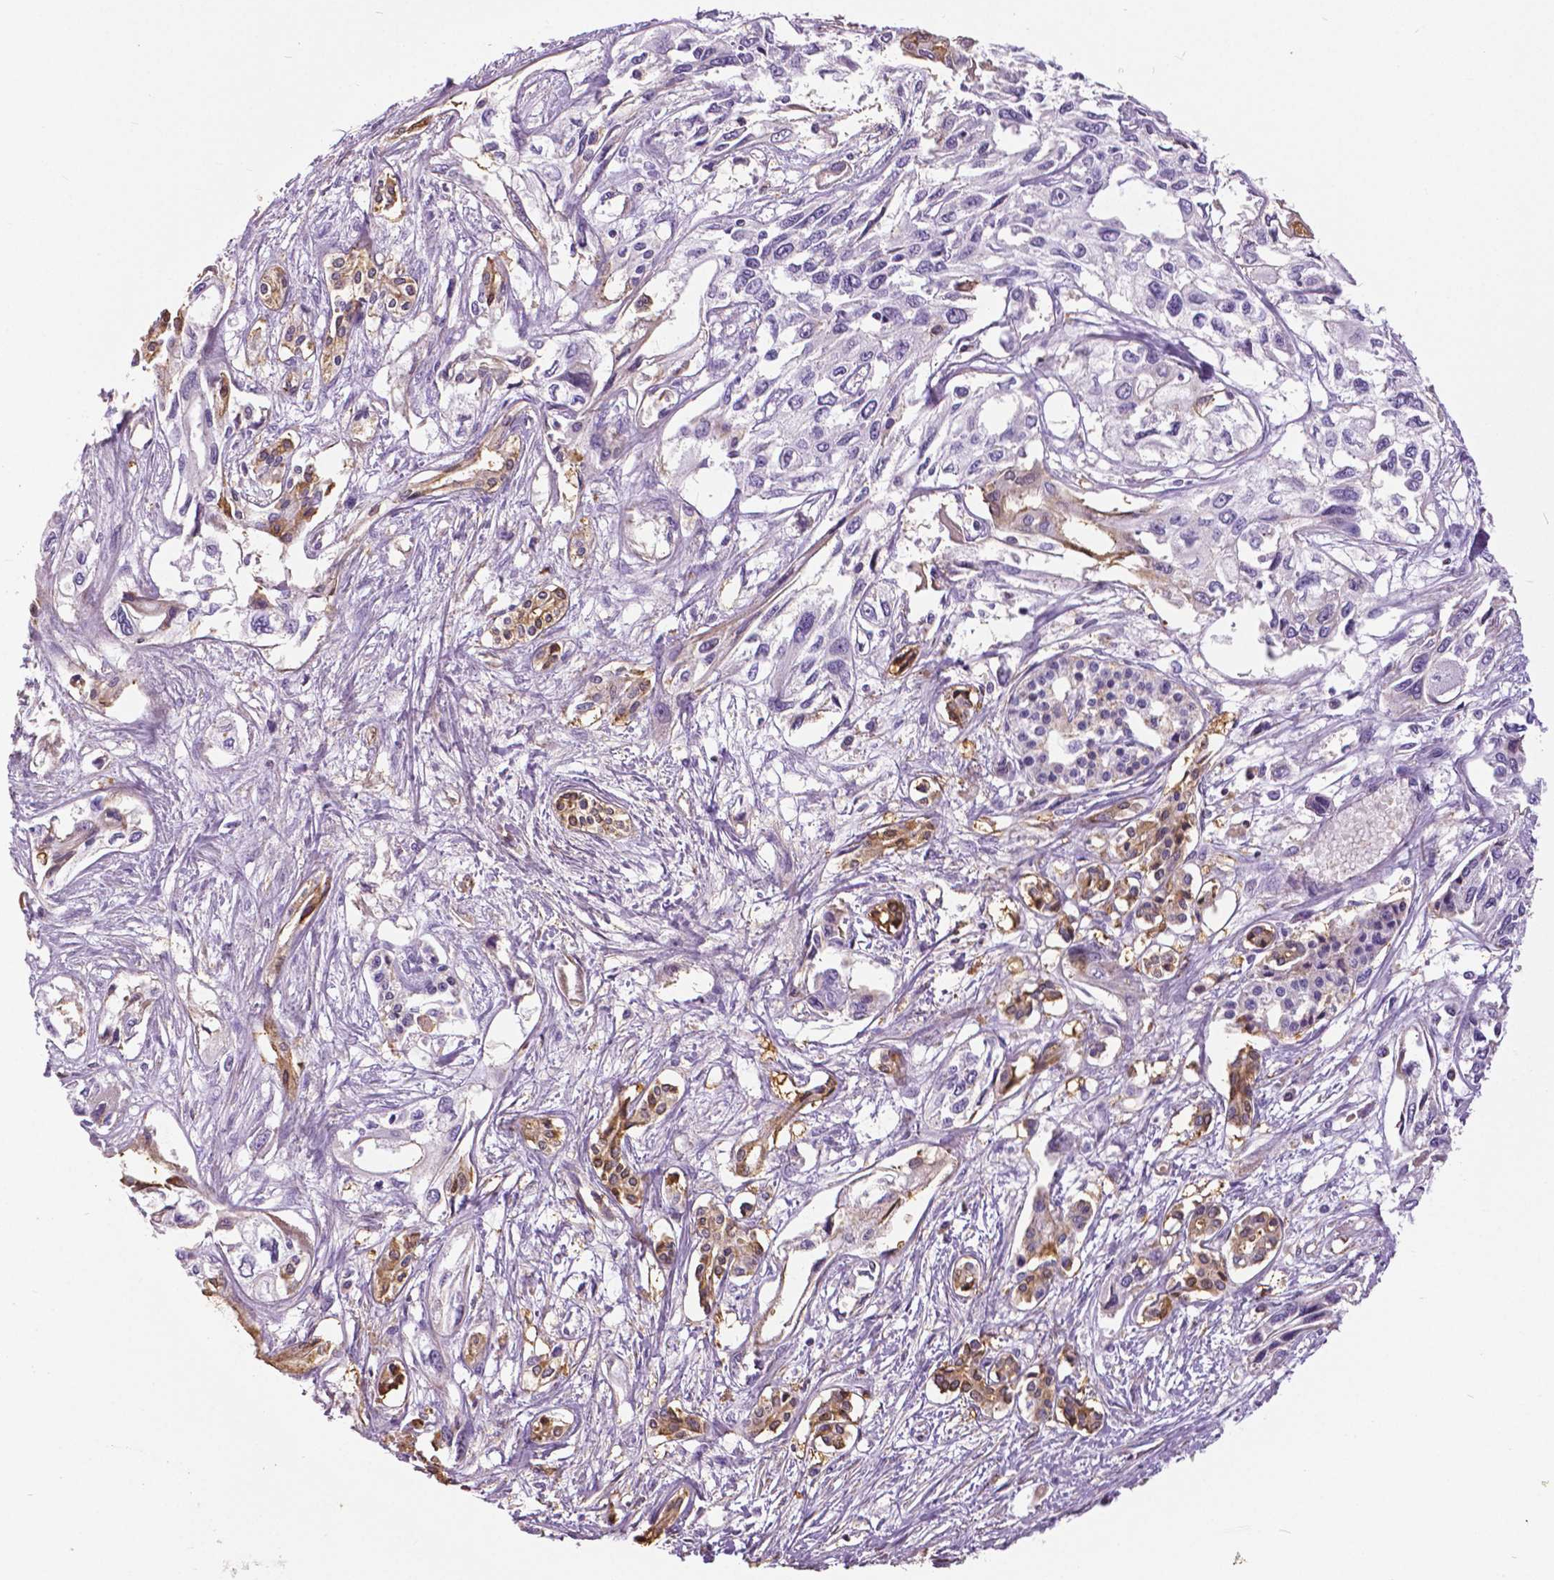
{"staining": {"intensity": "negative", "quantity": "none", "location": "none"}, "tissue": "pancreatic cancer", "cell_type": "Tumor cells", "image_type": "cancer", "snomed": [{"axis": "morphology", "description": "Adenocarcinoma, NOS"}, {"axis": "topography", "description": "Pancreas"}], "caption": "High magnification brightfield microscopy of pancreatic cancer (adenocarcinoma) stained with DAB (3,3'-diaminobenzidine) (brown) and counterstained with hematoxylin (blue): tumor cells show no significant staining.", "gene": "ANXA13", "patient": {"sex": "female", "age": 55}}